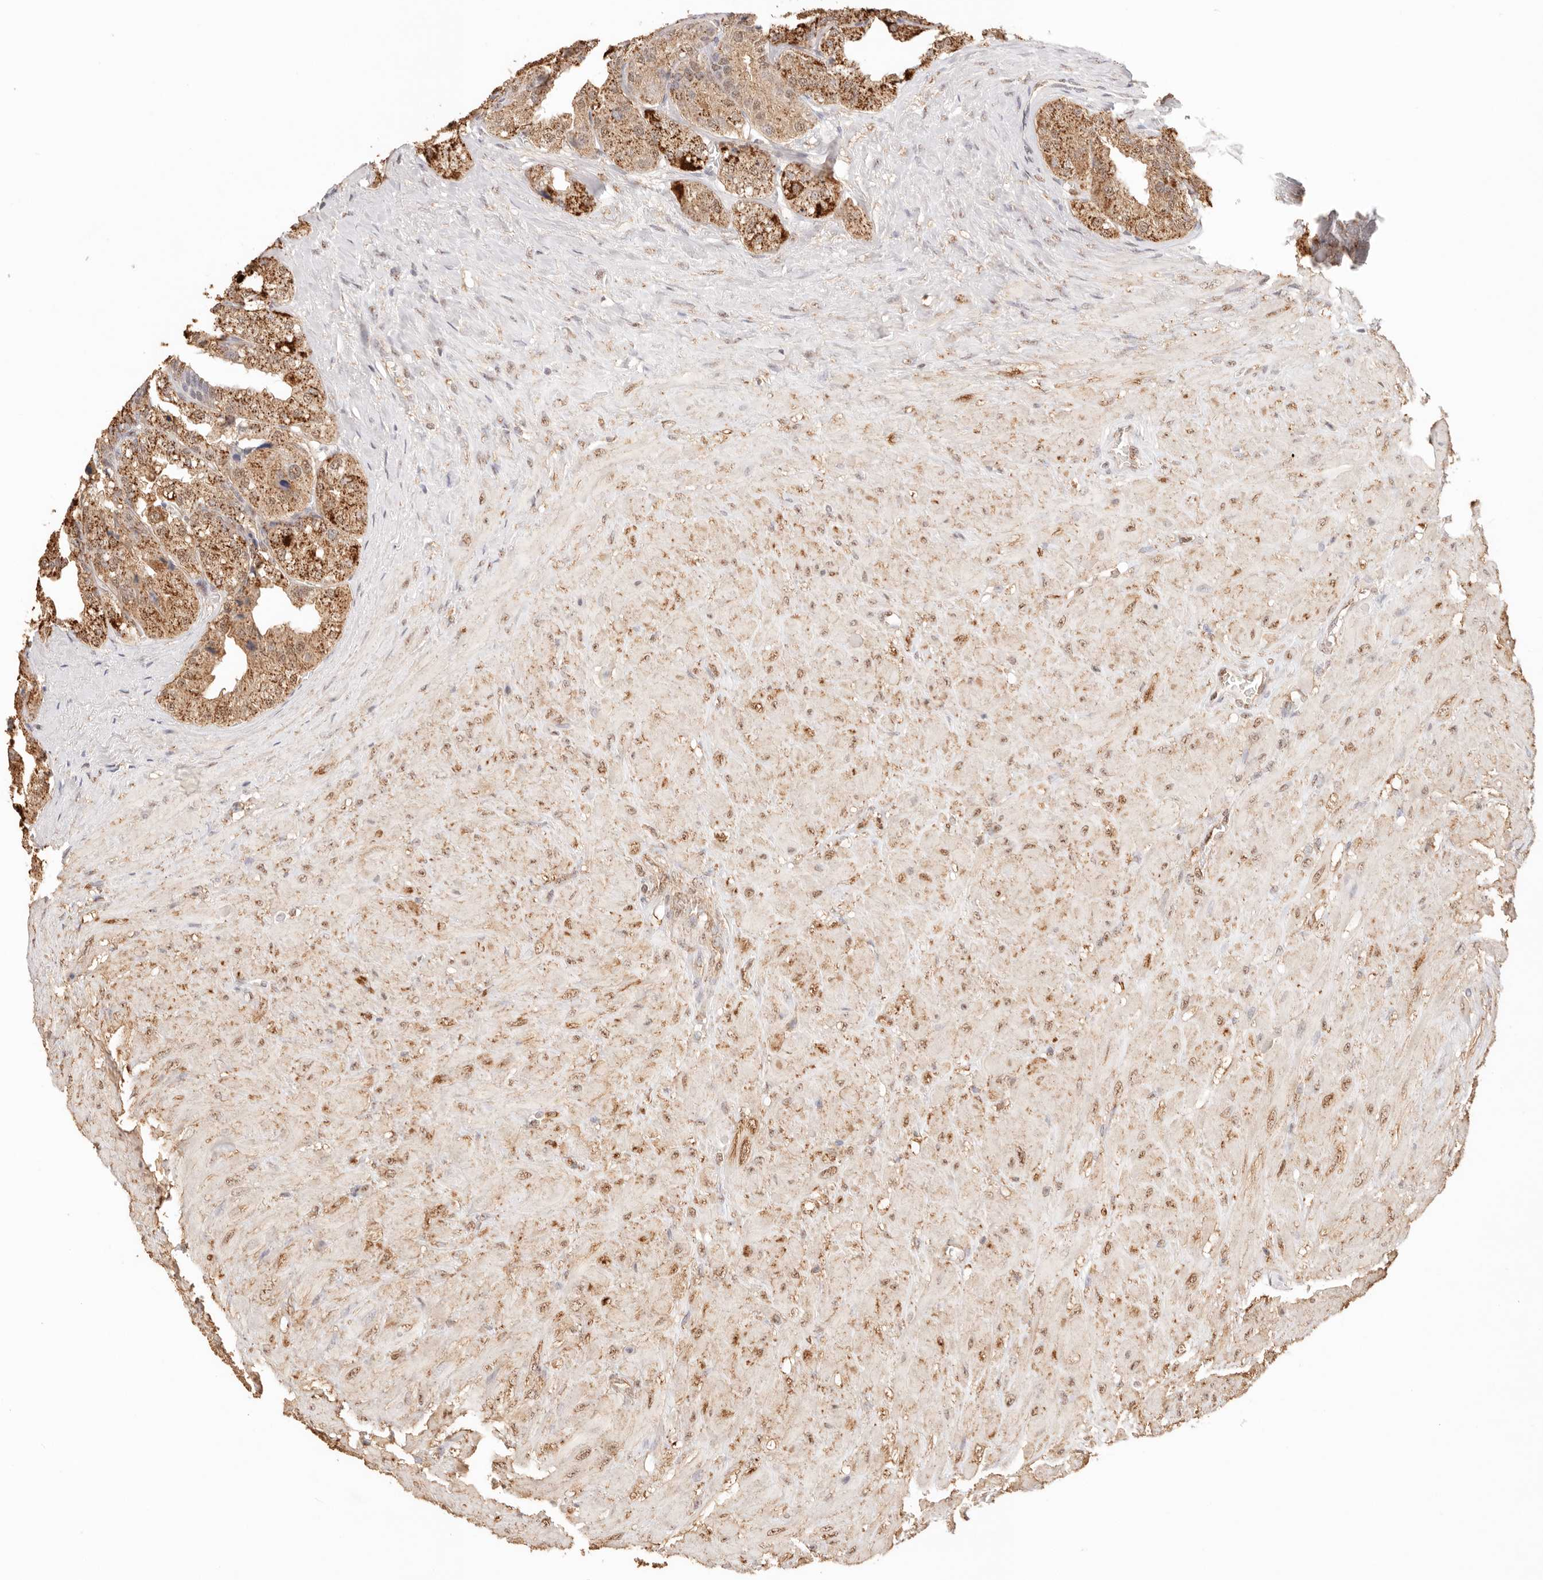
{"staining": {"intensity": "strong", "quantity": ">75%", "location": "cytoplasmic/membranous"}, "tissue": "seminal vesicle", "cell_type": "Glandular cells", "image_type": "normal", "snomed": [{"axis": "morphology", "description": "Normal tissue, NOS"}, {"axis": "topography", "description": "Prostate"}, {"axis": "topography", "description": "Seminal veicle"}], "caption": "Immunohistochemistry (IHC) image of benign human seminal vesicle stained for a protein (brown), which shows high levels of strong cytoplasmic/membranous positivity in approximately >75% of glandular cells.", "gene": "IL1R2", "patient": {"sex": "male", "age": 51}}